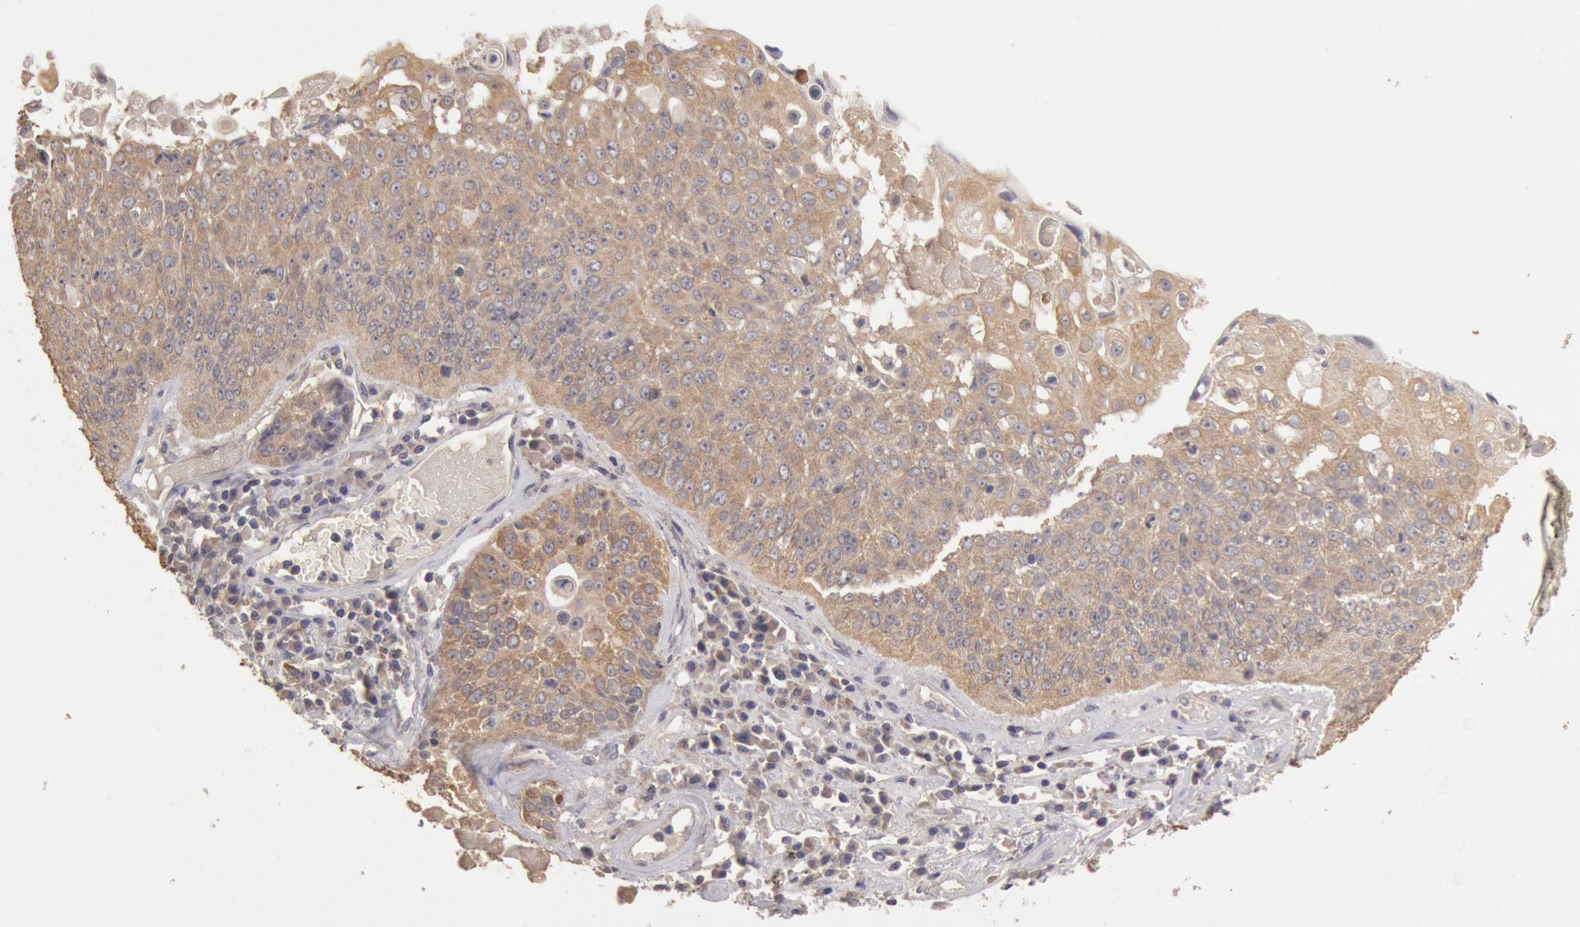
{"staining": {"intensity": "moderate", "quantity": ">75%", "location": "cytoplasmic/membranous"}, "tissue": "lung cancer", "cell_type": "Tumor cells", "image_type": "cancer", "snomed": [{"axis": "morphology", "description": "Adenocarcinoma, NOS"}, {"axis": "topography", "description": "Lung"}], "caption": "Protein staining of adenocarcinoma (lung) tissue shows moderate cytoplasmic/membranous staining in about >75% of tumor cells.", "gene": "ZFP36L1", "patient": {"sex": "male", "age": 60}}